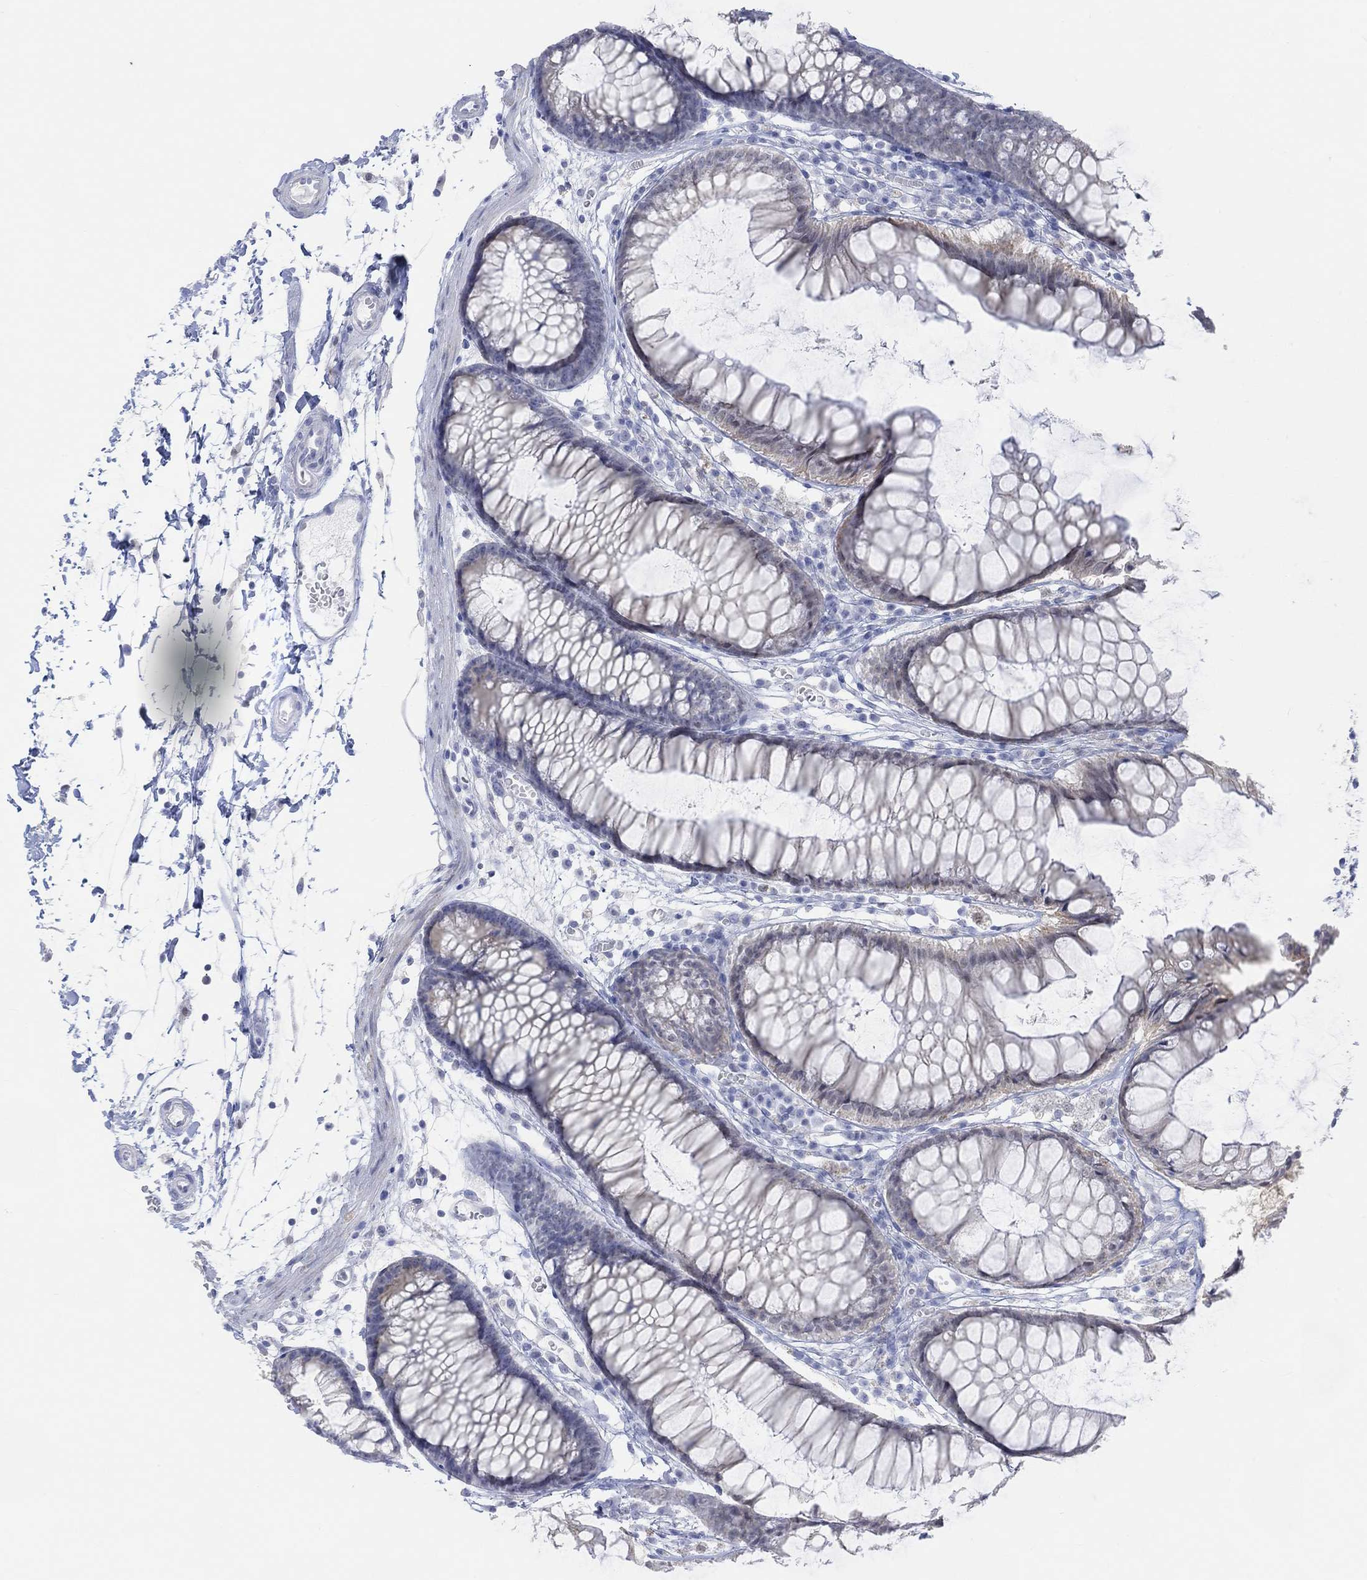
{"staining": {"intensity": "negative", "quantity": "none", "location": "none"}, "tissue": "colon", "cell_type": "Endothelial cells", "image_type": "normal", "snomed": [{"axis": "morphology", "description": "Normal tissue, NOS"}, {"axis": "morphology", "description": "Adenocarcinoma, NOS"}, {"axis": "topography", "description": "Colon"}], "caption": "Unremarkable colon was stained to show a protein in brown. There is no significant staining in endothelial cells. (DAB (3,3'-diaminobenzidine) immunohistochemistry visualized using brightfield microscopy, high magnification).", "gene": "AK8", "patient": {"sex": "male", "age": 65}}